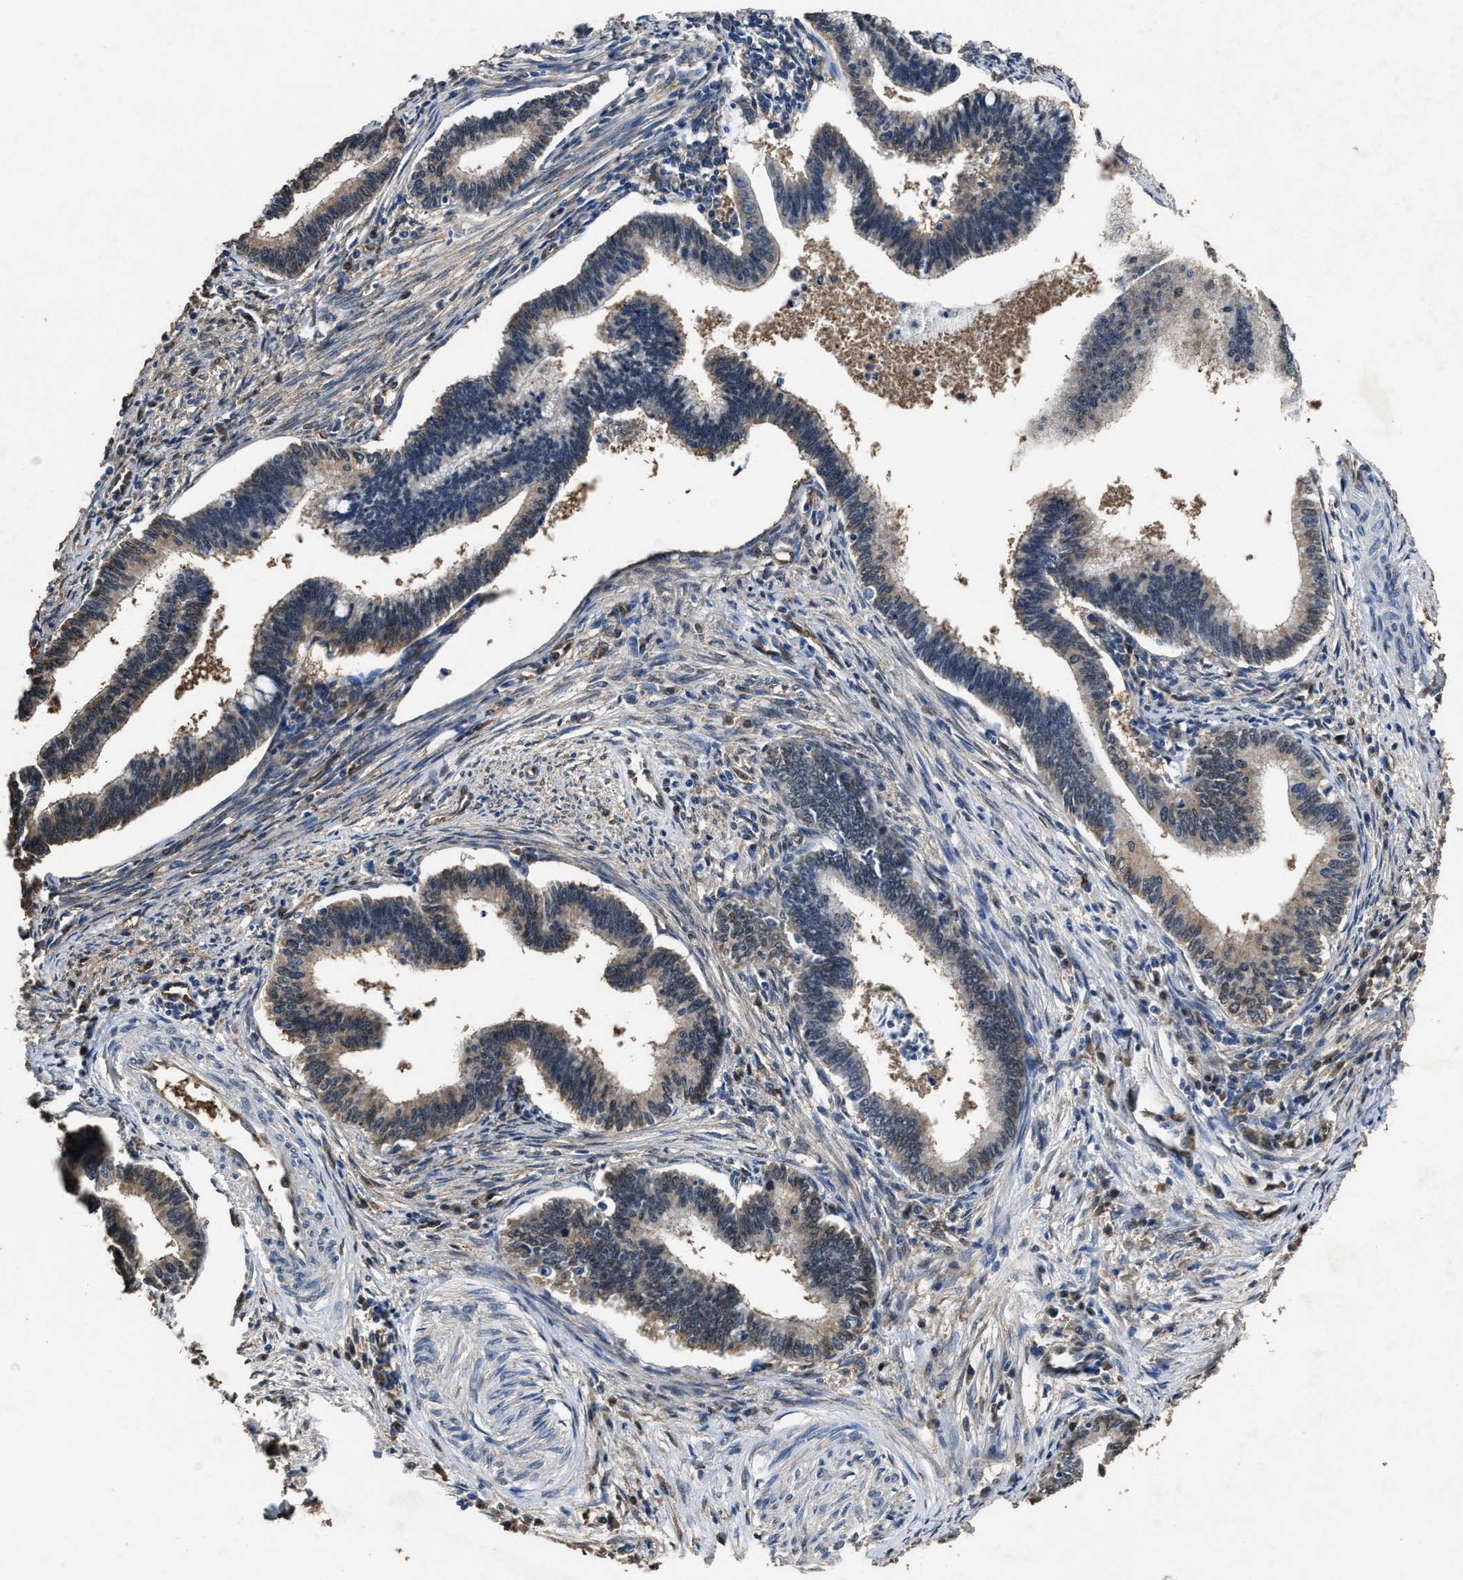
{"staining": {"intensity": "weak", "quantity": ">75%", "location": "cytoplasmic/membranous,nuclear"}, "tissue": "cervical cancer", "cell_type": "Tumor cells", "image_type": "cancer", "snomed": [{"axis": "morphology", "description": "Adenocarcinoma, NOS"}, {"axis": "topography", "description": "Cervix"}], "caption": "IHC micrograph of neoplastic tissue: cervical cancer (adenocarcinoma) stained using immunohistochemistry (IHC) displays low levels of weak protein expression localized specifically in the cytoplasmic/membranous and nuclear of tumor cells, appearing as a cytoplasmic/membranous and nuclear brown color.", "gene": "YWHAE", "patient": {"sex": "female", "age": 36}}